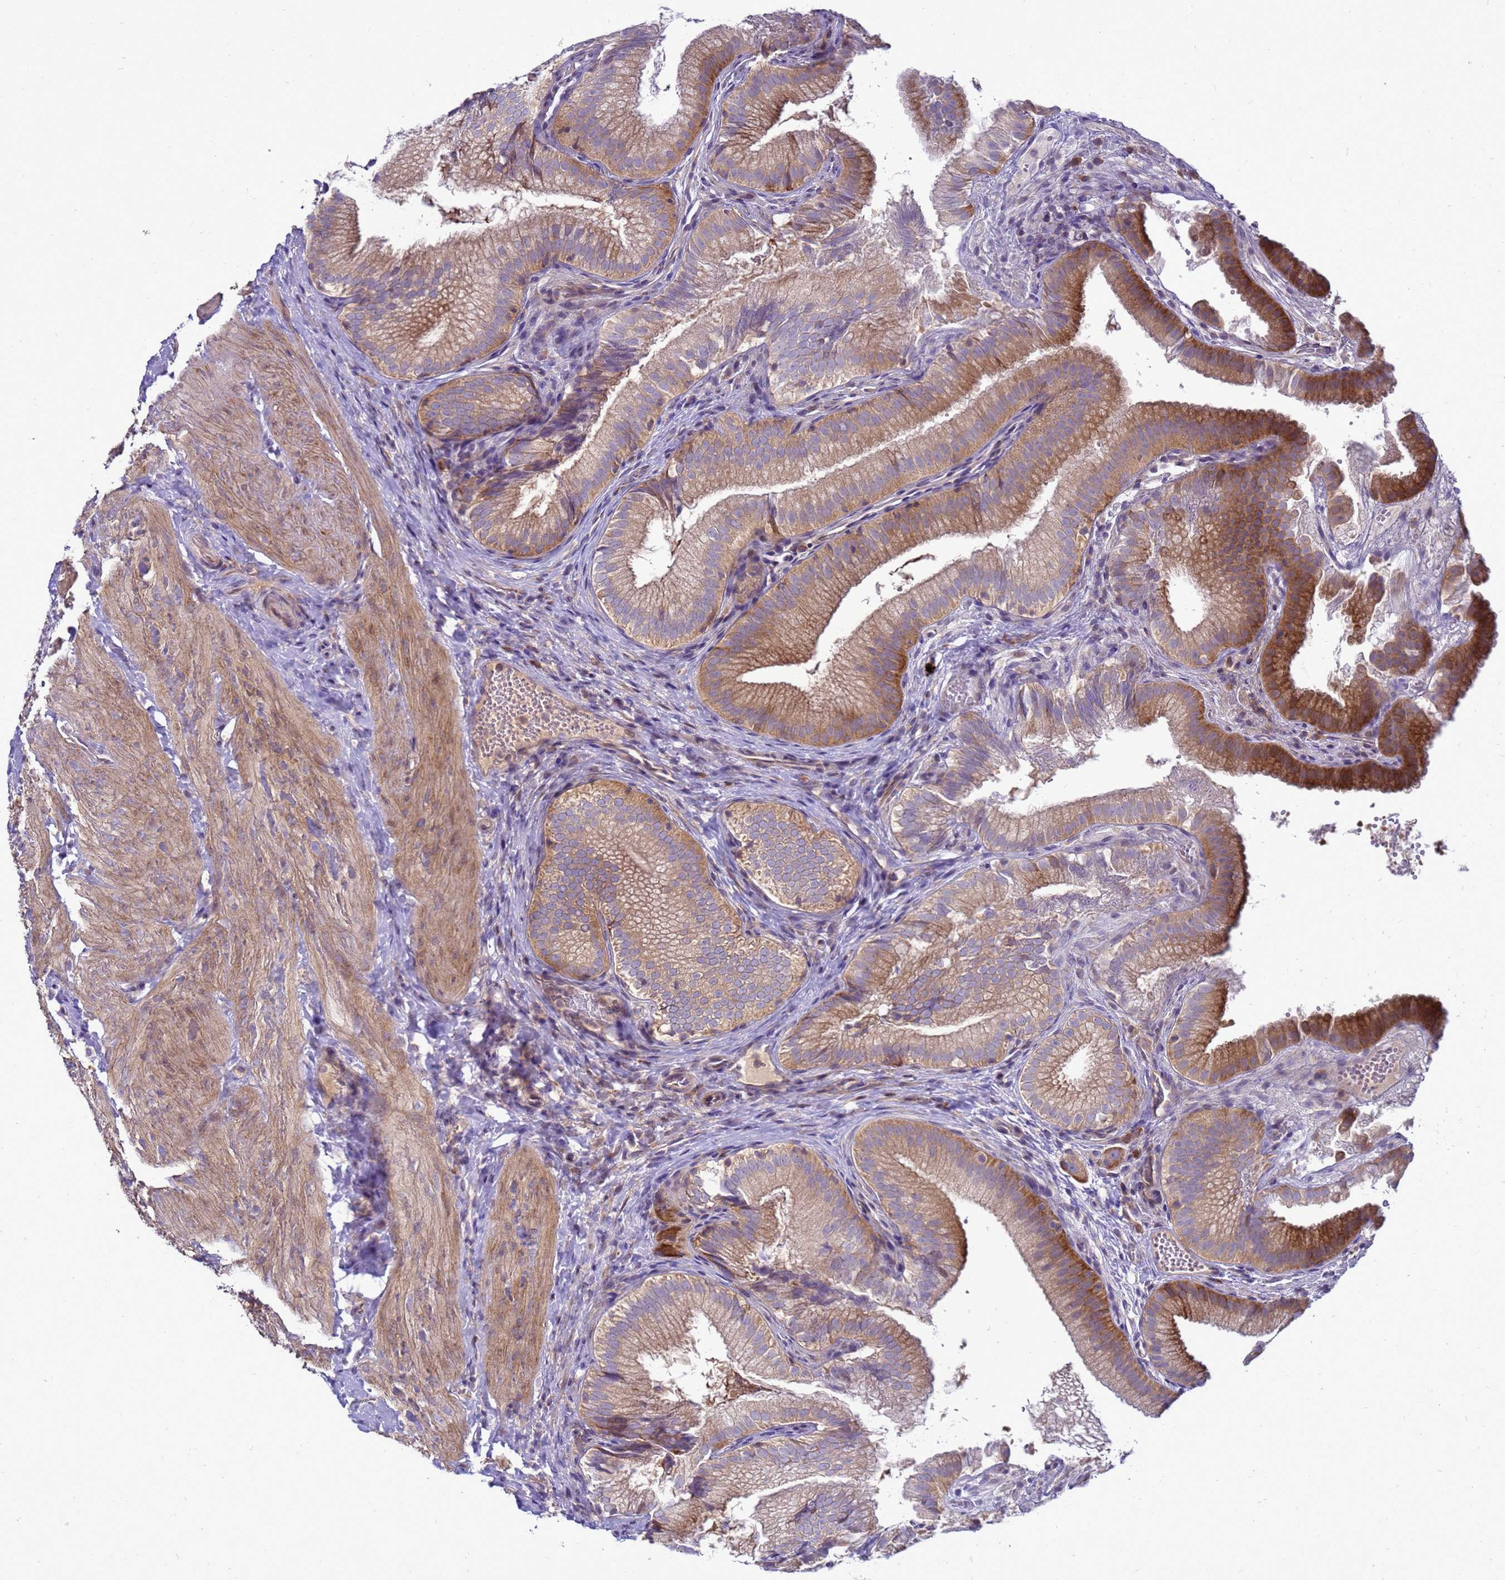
{"staining": {"intensity": "strong", "quantity": ">75%", "location": "cytoplasmic/membranous"}, "tissue": "gallbladder", "cell_type": "Glandular cells", "image_type": "normal", "snomed": [{"axis": "morphology", "description": "Normal tissue, NOS"}, {"axis": "topography", "description": "Gallbladder"}], "caption": "Brown immunohistochemical staining in benign gallbladder reveals strong cytoplasmic/membranous expression in about >75% of glandular cells. Nuclei are stained in blue.", "gene": "MON1B", "patient": {"sex": "female", "age": 30}}